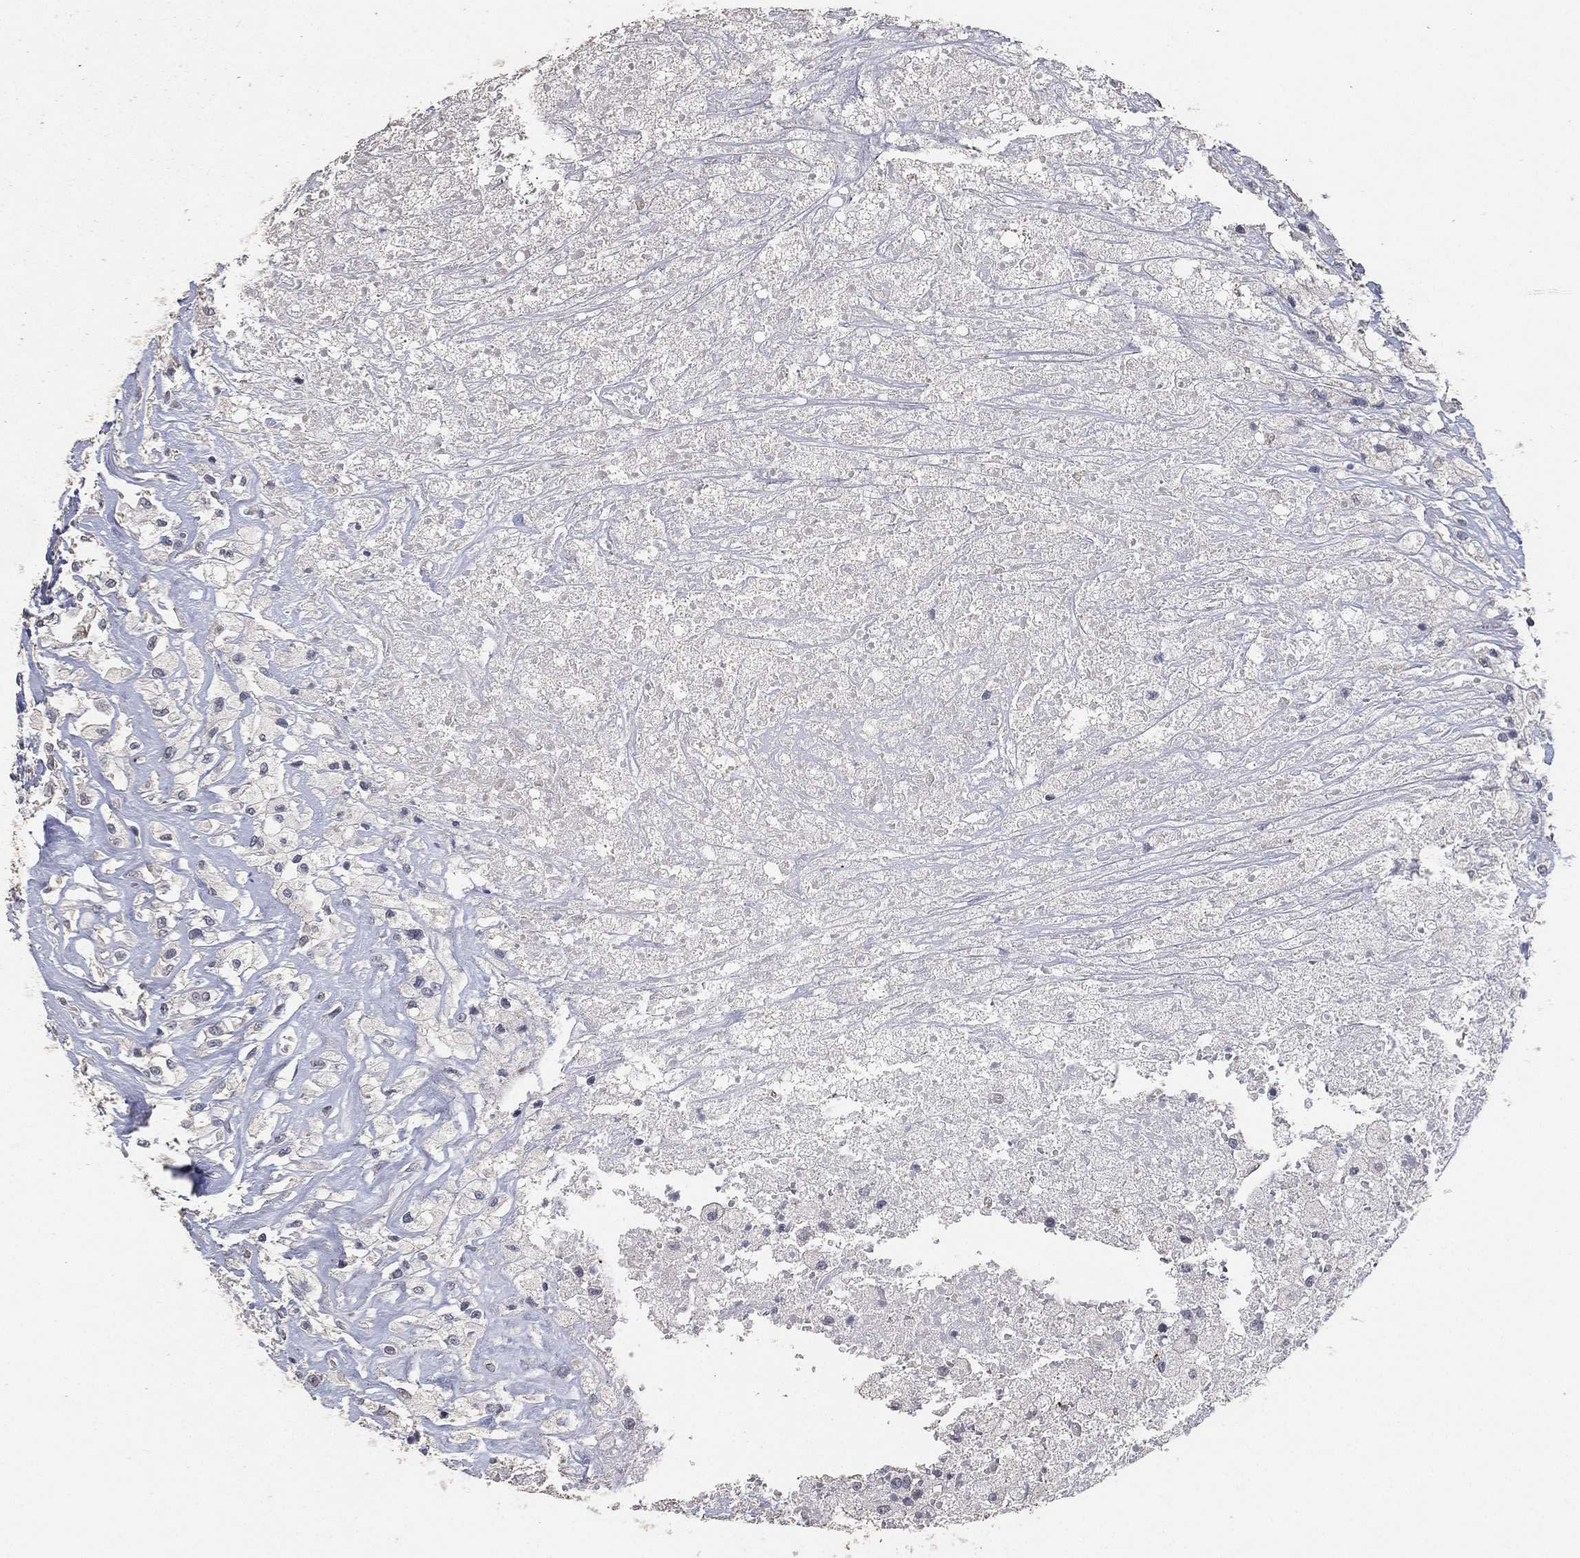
{"staining": {"intensity": "negative", "quantity": "none", "location": "none"}, "tissue": "testis cancer", "cell_type": "Tumor cells", "image_type": "cancer", "snomed": [{"axis": "morphology", "description": "Necrosis, NOS"}, {"axis": "morphology", "description": "Carcinoma, Embryonal, NOS"}, {"axis": "topography", "description": "Testis"}], "caption": "Immunohistochemistry histopathology image of human testis cancer (embryonal carcinoma) stained for a protein (brown), which exhibits no expression in tumor cells.", "gene": "DSG1", "patient": {"sex": "male", "age": 19}}